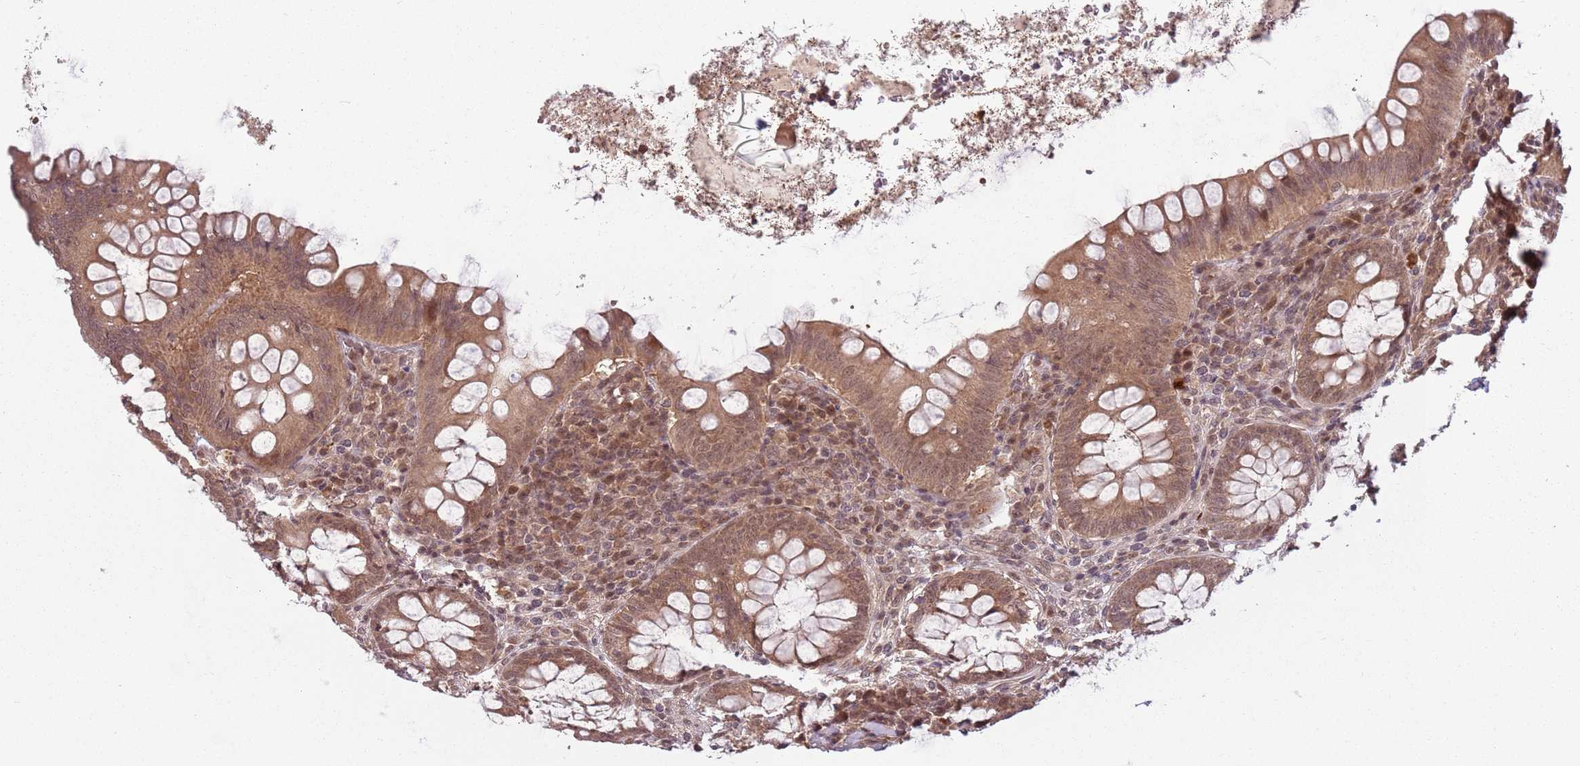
{"staining": {"intensity": "moderate", "quantity": ">75%", "location": "cytoplasmic/membranous,nuclear"}, "tissue": "appendix", "cell_type": "Glandular cells", "image_type": "normal", "snomed": [{"axis": "morphology", "description": "Normal tissue, NOS"}, {"axis": "topography", "description": "Appendix"}], "caption": "Moderate cytoplasmic/membranous,nuclear expression for a protein is present in about >75% of glandular cells of unremarkable appendix using immunohistochemistry (IHC).", "gene": "ADAMTS3", "patient": {"sex": "female", "age": 33}}